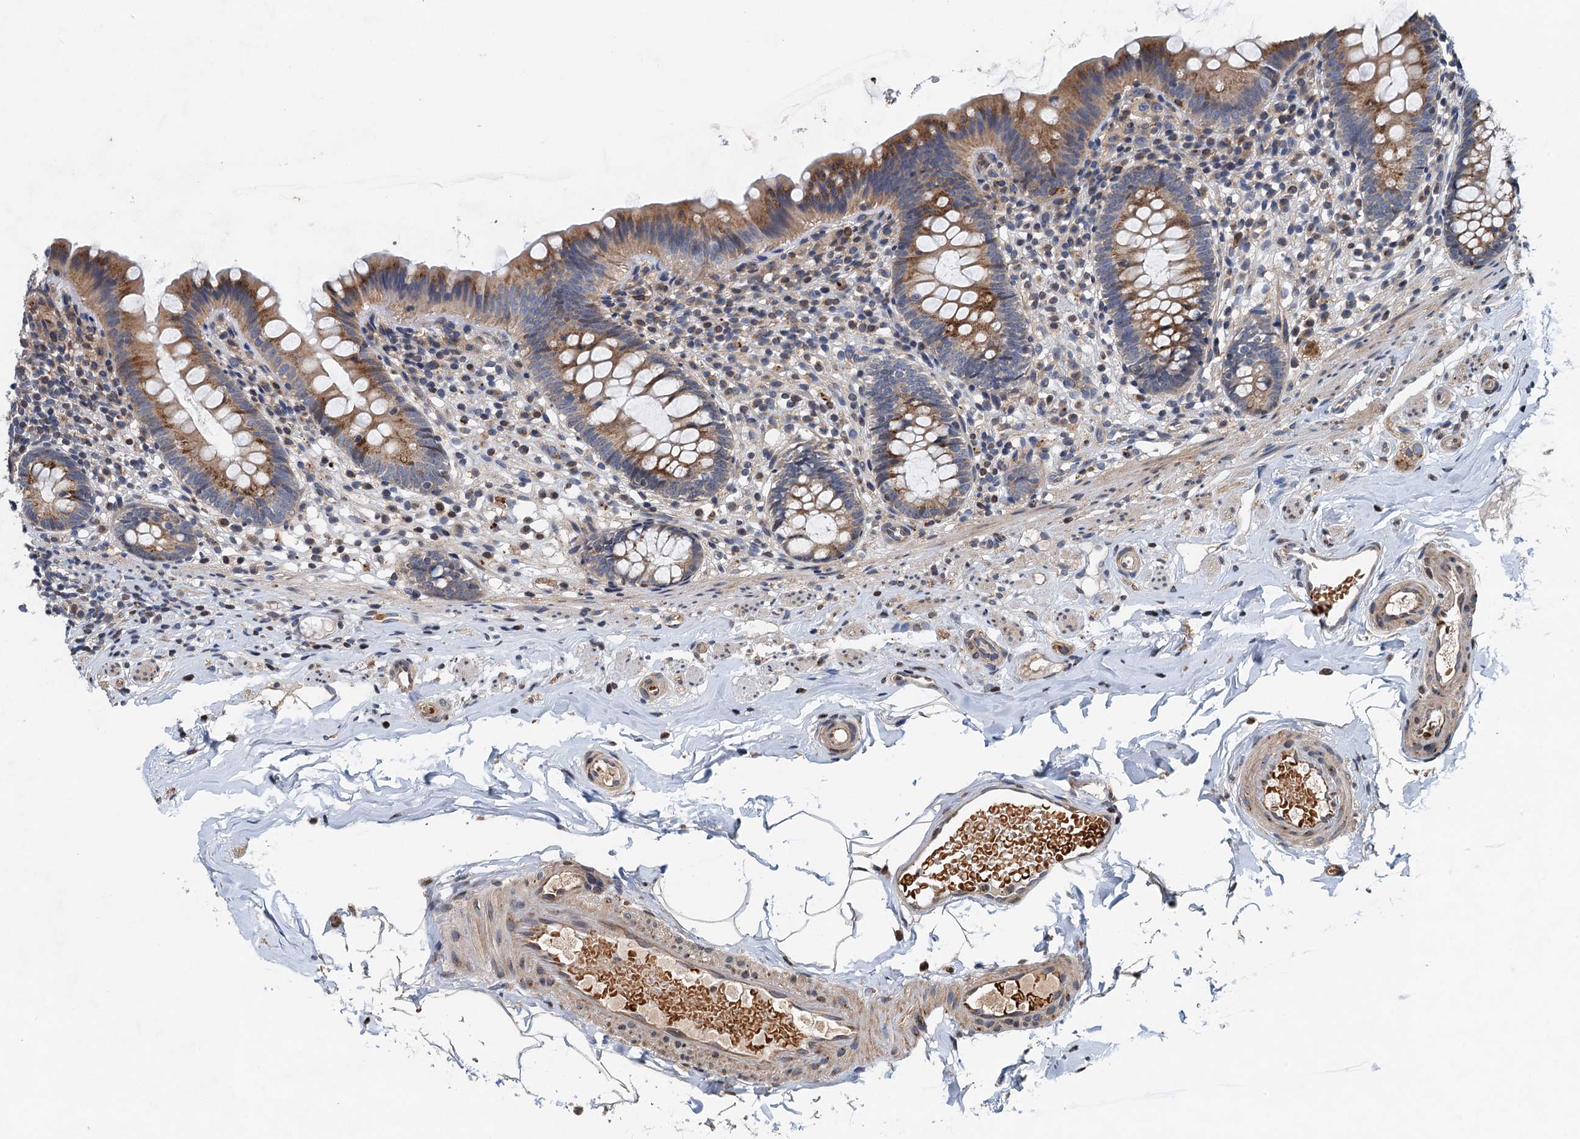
{"staining": {"intensity": "moderate", "quantity": ">75%", "location": "cytoplasmic/membranous"}, "tissue": "appendix", "cell_type": "Glandular cells", "image_type": "normal", "snomed": [{"axis": "morphology", "description": "Normal tissue, NOS"}, {"axis": "topography", "description": "Appendix"}], "caption": "Immunohistochemical staining of benign human appendix reveals >75% levels of moderate cytoplasmic/membranous protein staining in about >75% of glandular cells.", "gene": "NBEA", "patient": {"sex": "male", "age": 55}}